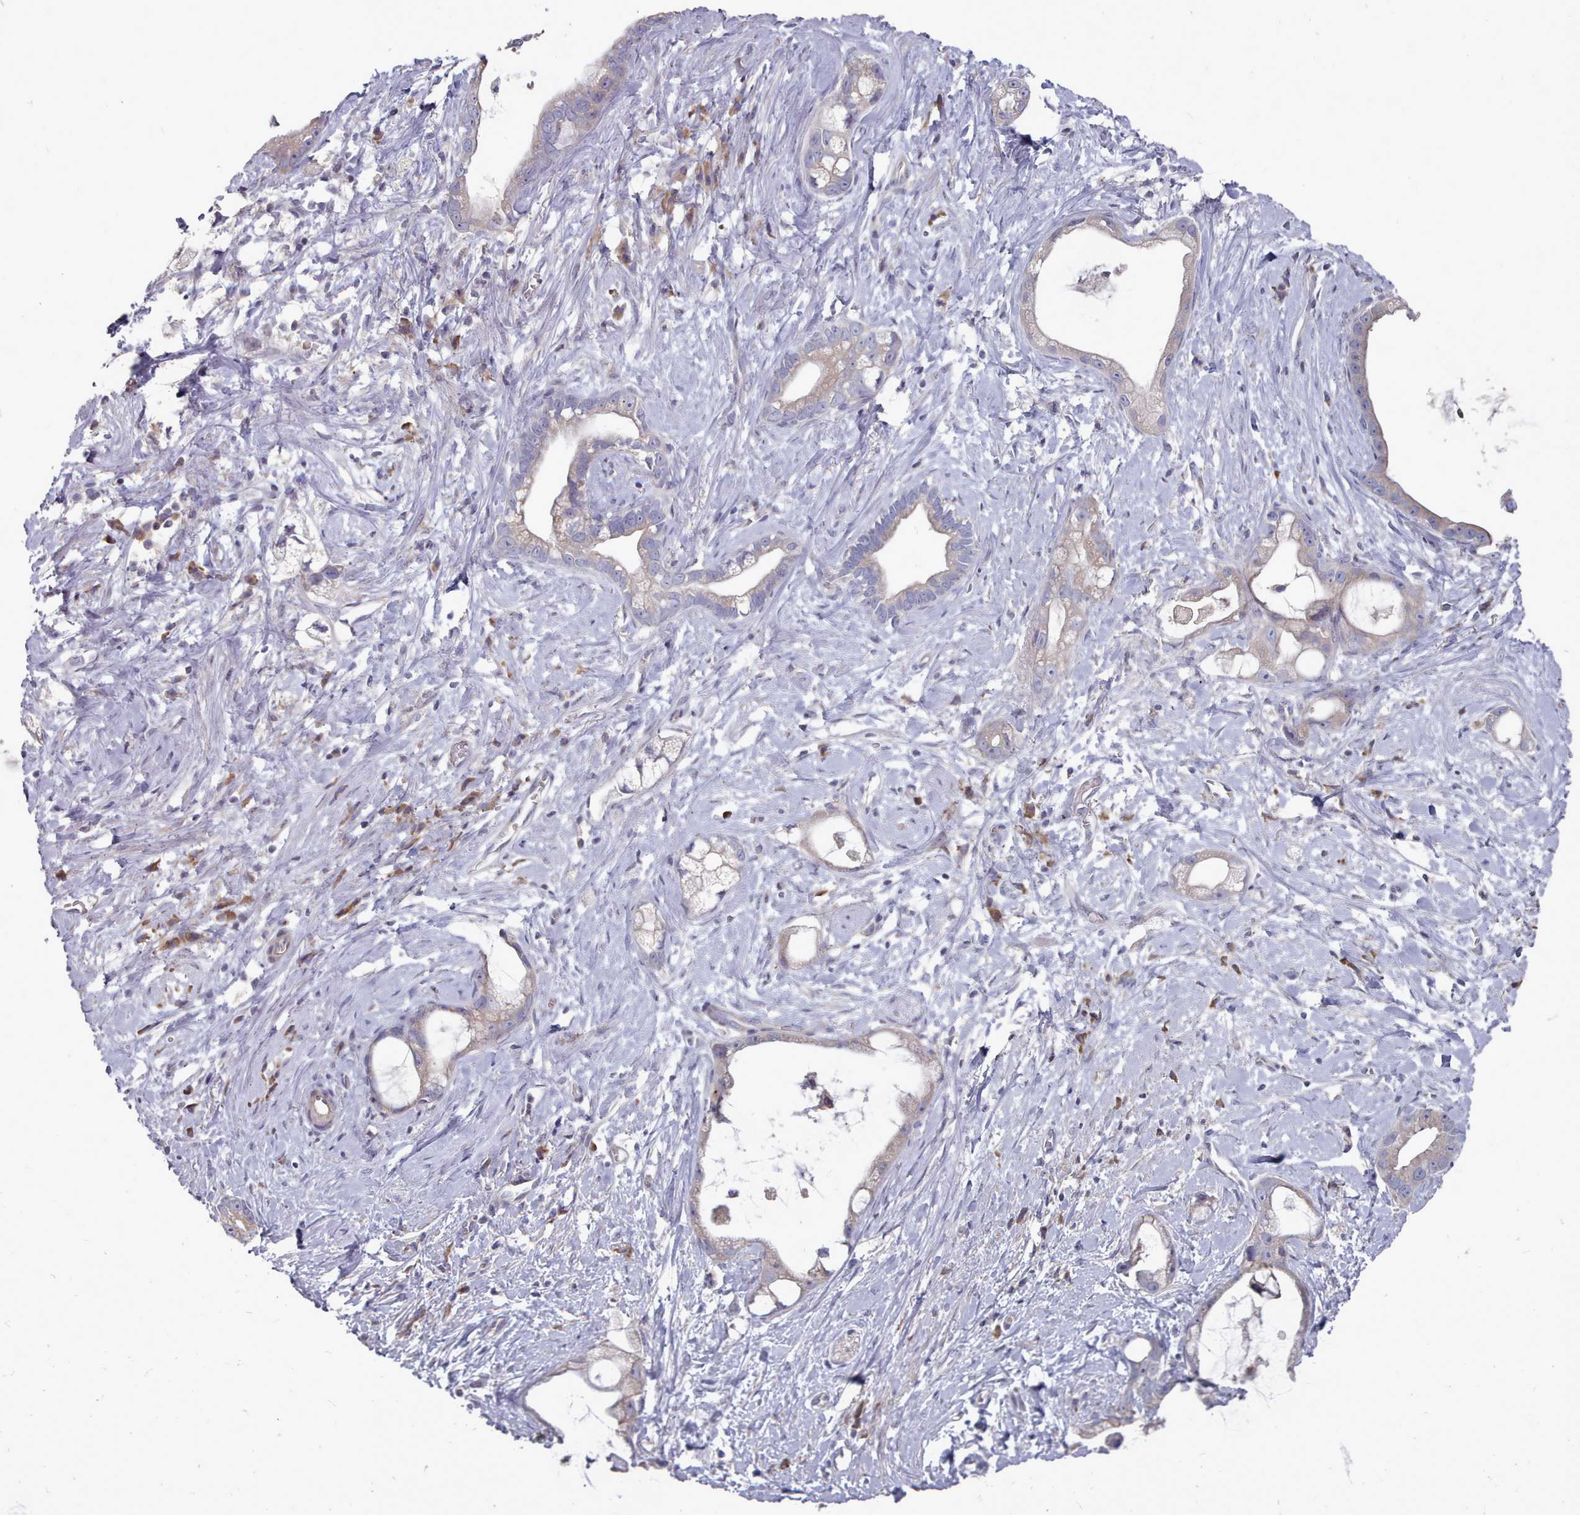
{"staining": {"intensity": "weak", "quantity": "25%-75%", "location": "cytoplasmic/membranous"}, "tissue": "stomach cancer", "cell_type": "Tumor cells", "image_type": "cancer", "snomed": [{"axis": "morphology", "description": "Adenocarcinoma, NOS"}, {"axis": "topography", "description": "Stomach"}], "caption": "High-power microscopy captured an immunohistochemistry histopathology image of adenocarcinoma (stomach), revealing weak cytoplasmic/membranous staining in approximately 25%-75% of tumor cells. The protein of interest is shown in brown color, while the nuclei are stained blue.", "gene": "ACKR3", "patient": {"sex": "male", "age": 55}}